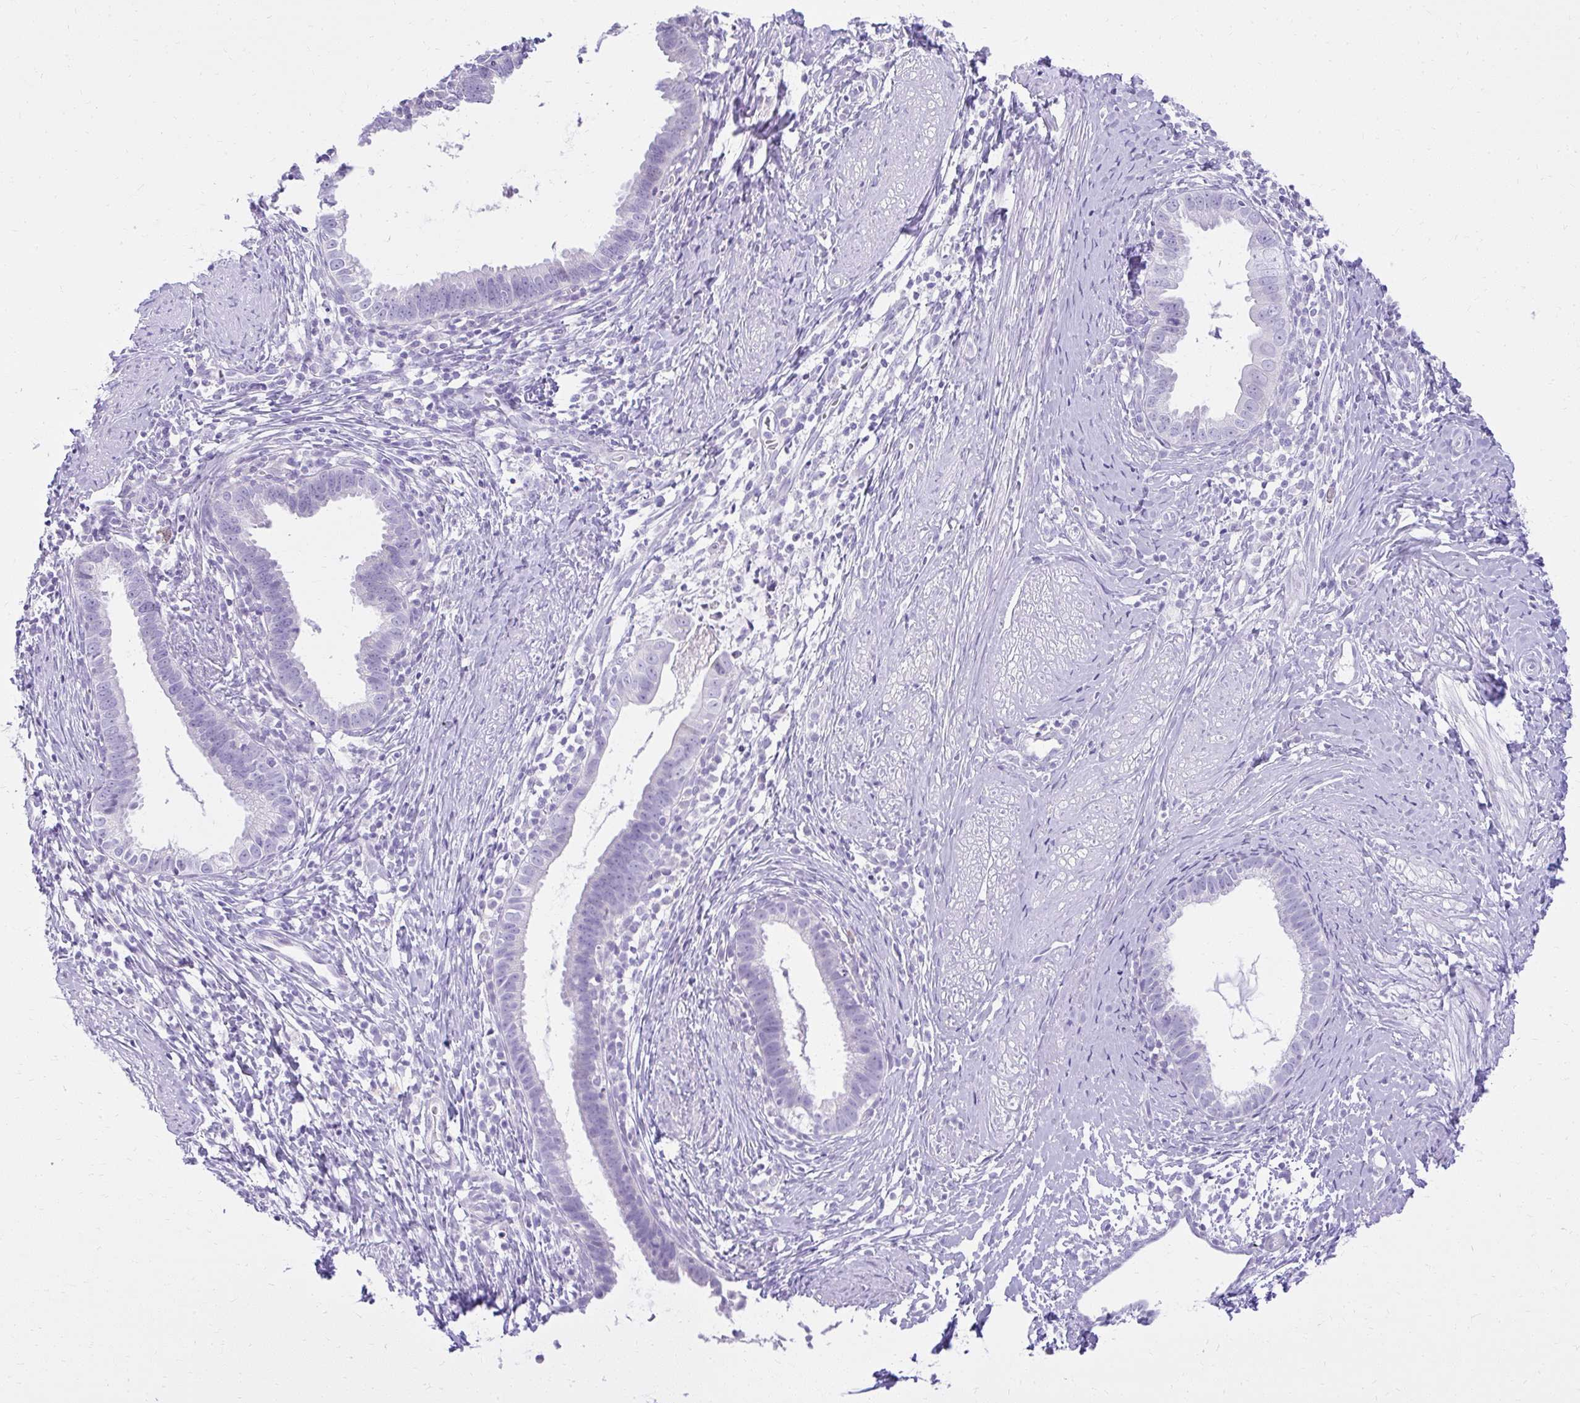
{"staining": {"intensity": "negative", "quantity": "none", "location": "none"}, "tissue": "cervical cancer", "cell_type": "Tumor cells", "image_type": "cancer", "snomed": [{"axis": "morphology", "description": "Adenocarcinoma, NOS"}, {"axis": "topography", "description": "Cervix"}], "caption": "Immunohistochemical staining of cervical adenocarcinoma shows no significant positivity in tumor cells. (DAB (3,3'-diaminobenzidine) immunohistochemistry with hematoxylin counter stain).", "gene": "PRAP1", "patient": {"sex": "female", "age": 36}}